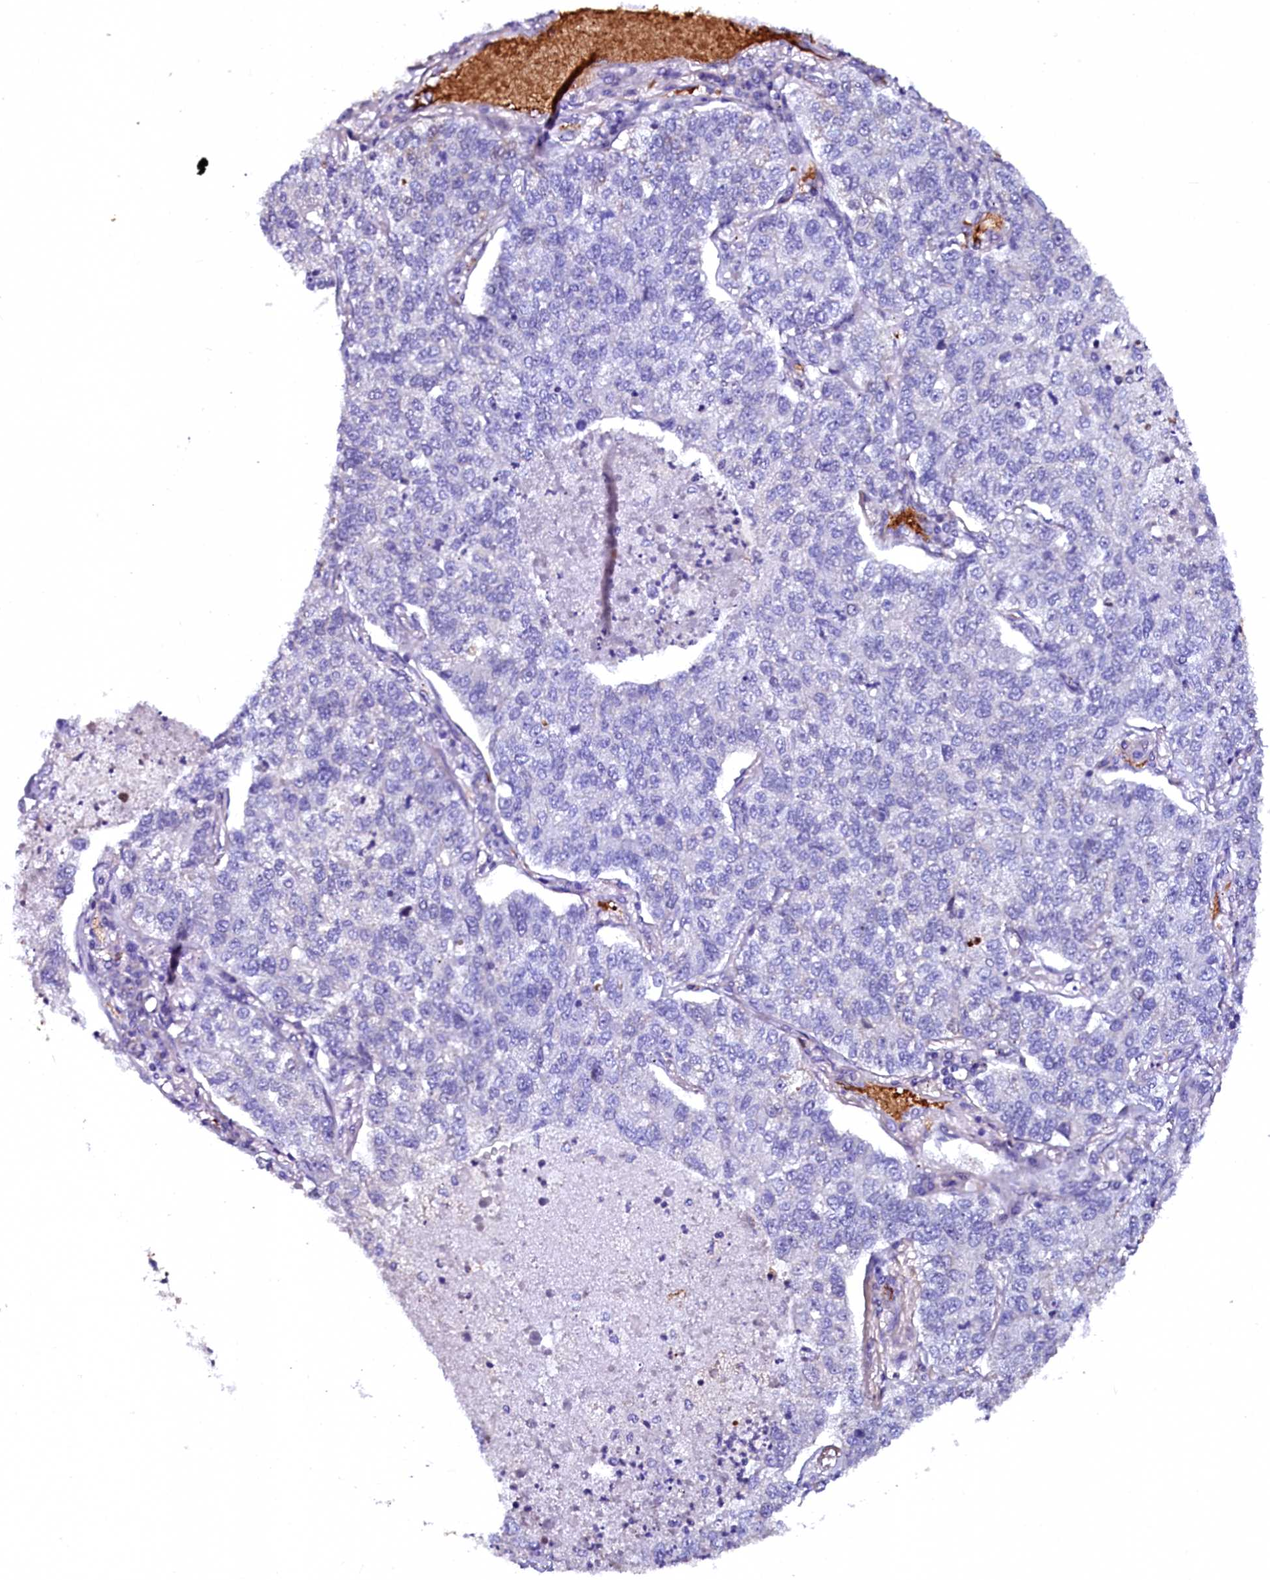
{"staining": {"intensity": "negative", "quantity": "none", "location": "none"}, "tissue": "lung cancer", "cell_type": "Tumor cells", "image_type": "cancer", "snomed": [{"axis": "morphology", "description": "Adenocarcinoma, NOS"}, {"axis": "topography", "description": "Lung"}], "caption": "A high-resolution image shows IHC staining of lung cancer (adenocarcinoma), which exhibits no significant expression in tumor cells. (IHC, brightfield microscopy, high magnification).", "gene": "CTDSPL2", "patient": {"sex": "male", "age": 49}}